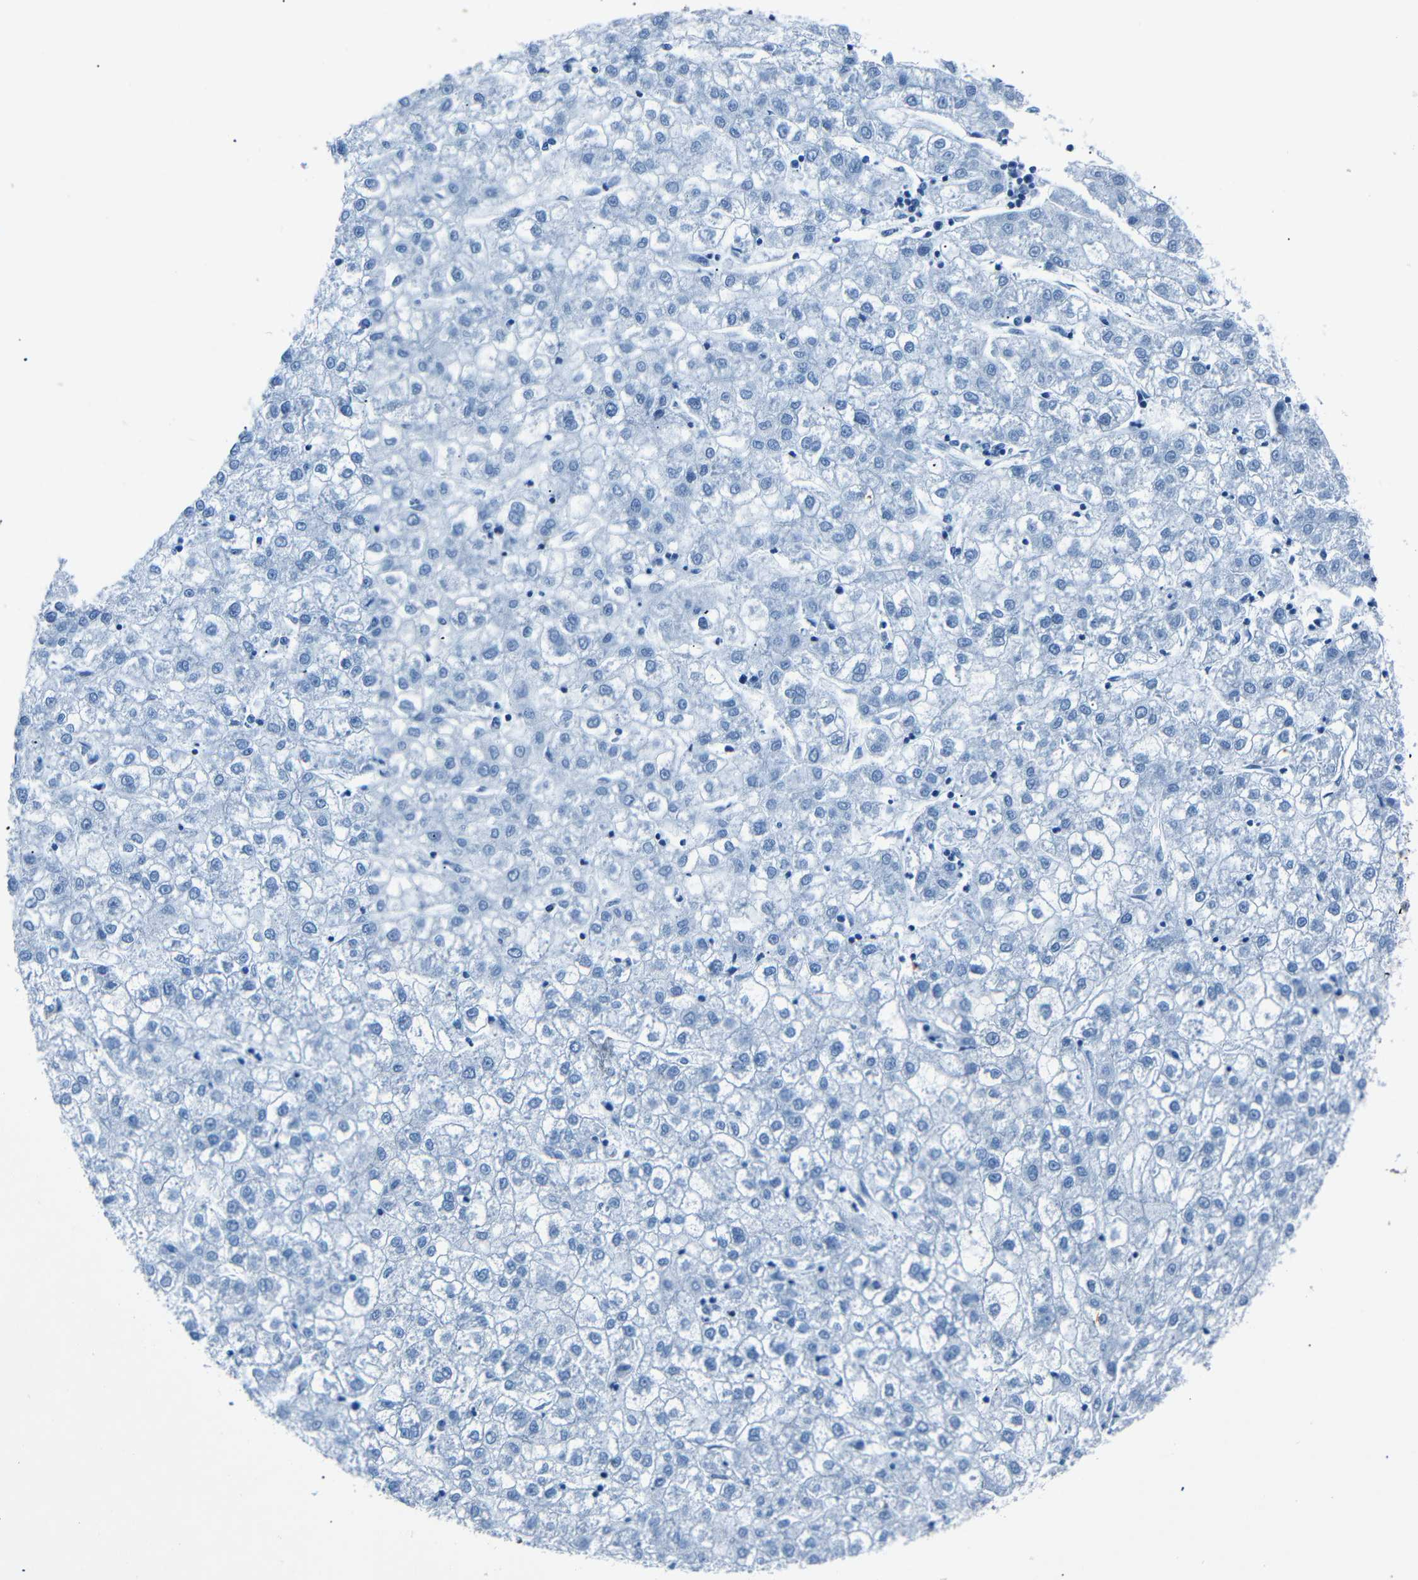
{"staining": {"intensity": "negative", "quantity": "none", "location": "none"}, "tissue": "liver cancer", "cell_type": "Tumor cells", "image_type": "cancer", "snomed": [{"axis": "morphology", "description": "Carcinoma, Hepatocellular, NOS"}, {"axis": "topography", "description": "Liver"}], "caption": "Photomicrograph shows no significant protein expression in tumor cells of liver cancer (hepatocellular carcinoma).", "gene": "HMGN1", "patient": {"sex": "male", "age": 72}}